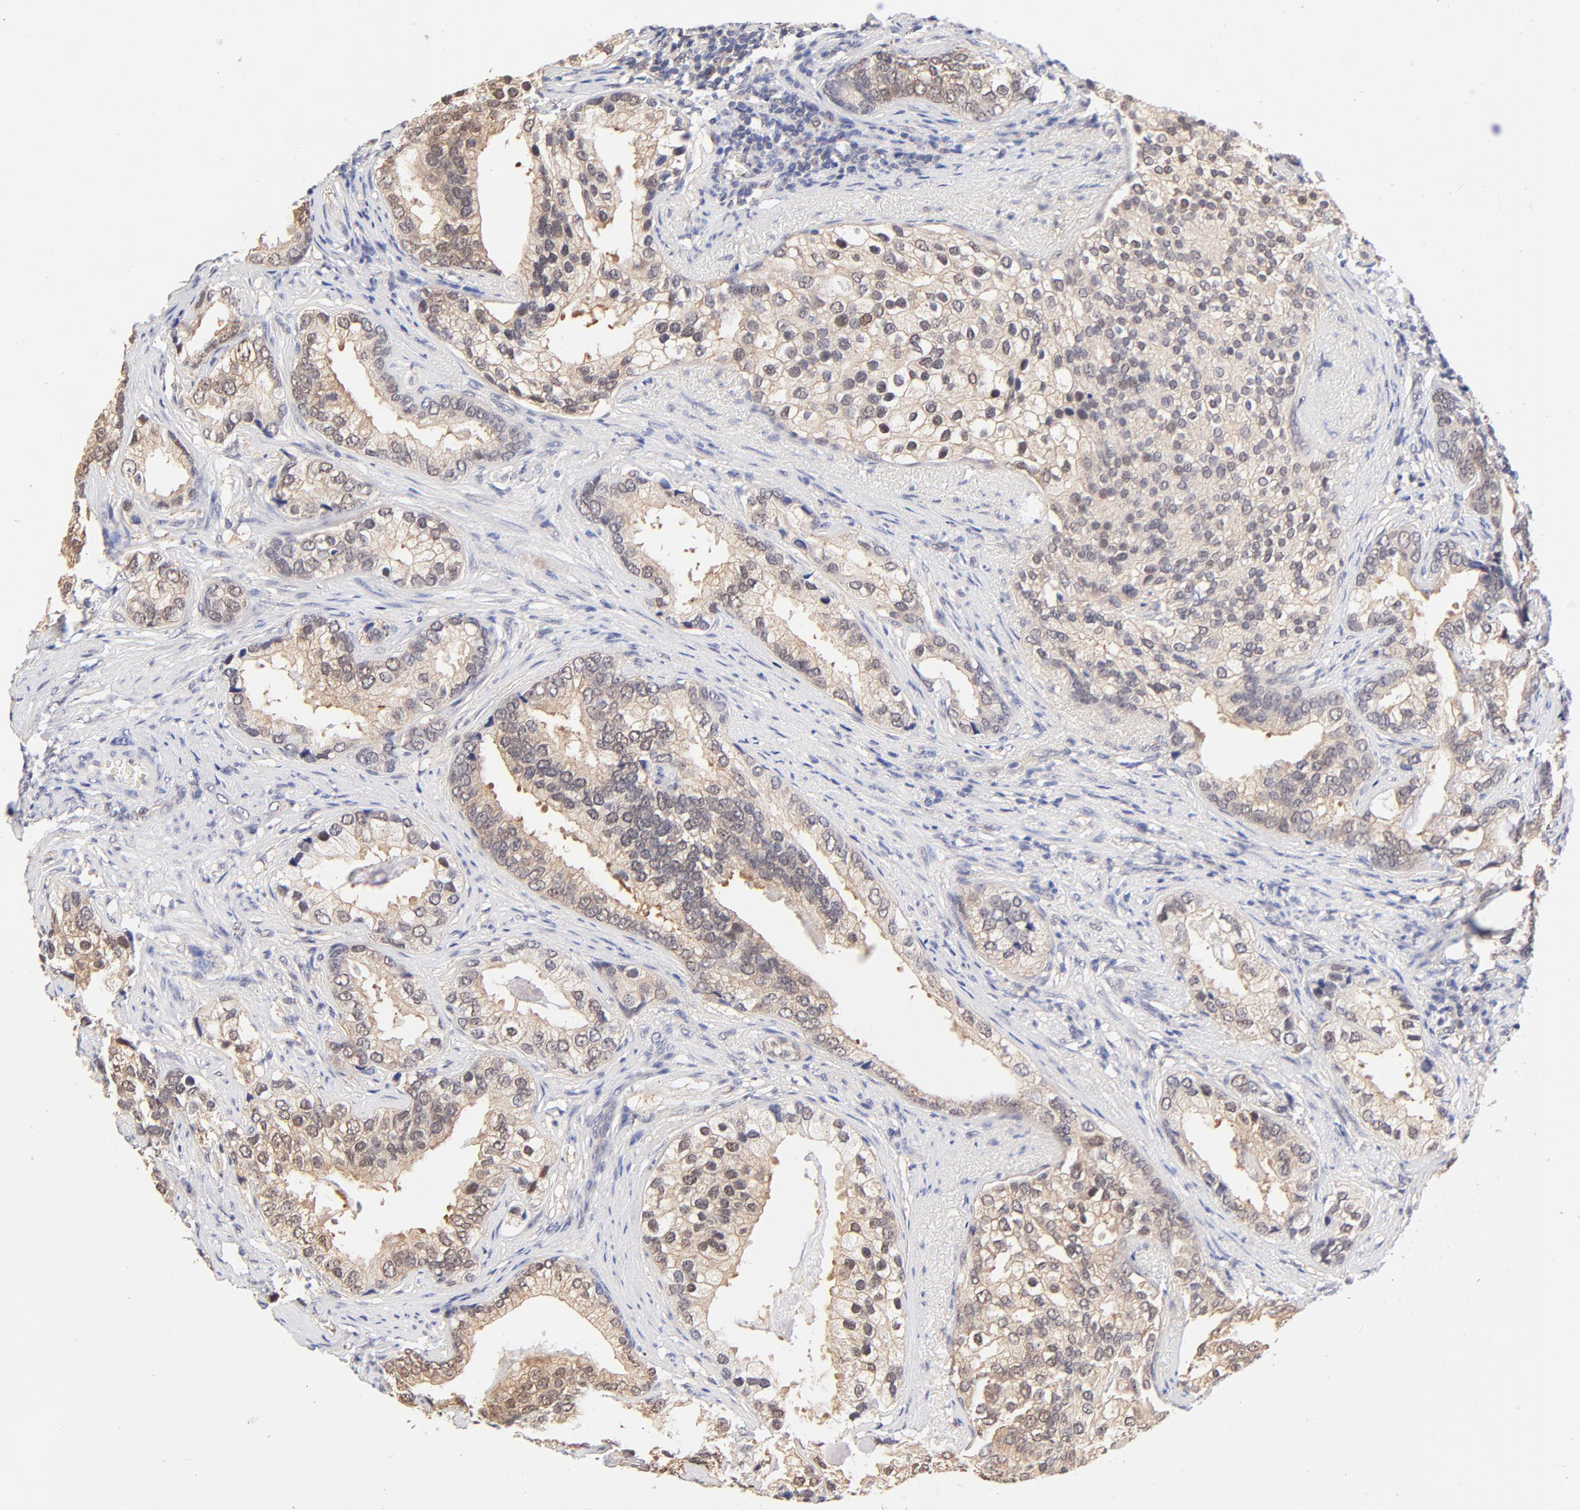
{"staining": {"intensity": "moderate", "quantity": "25%-75%", "location": "cytoplasmic/membranous,nuclear"}, "tissue": "prostate cancer", "cell_type": "Tumor cells", "image_type": "cancer", "snomed": [{"axis": "morphology", "description": "Adenocarcinoma, Low grade"}, {"axis": "topography", "description": "Prostate"}], "caption": "This image demonstrates prostate low-grade adenocarcinoma stained with immunohistochemistry to label a protein in brown. The cytoplasmic/membranous and nuclear of tumor cells show moderate positivity for the protein. Nuclei are counter-stained blue.", "gene": "TXNL1", "patient": {"sex": "male", "age": 71}}